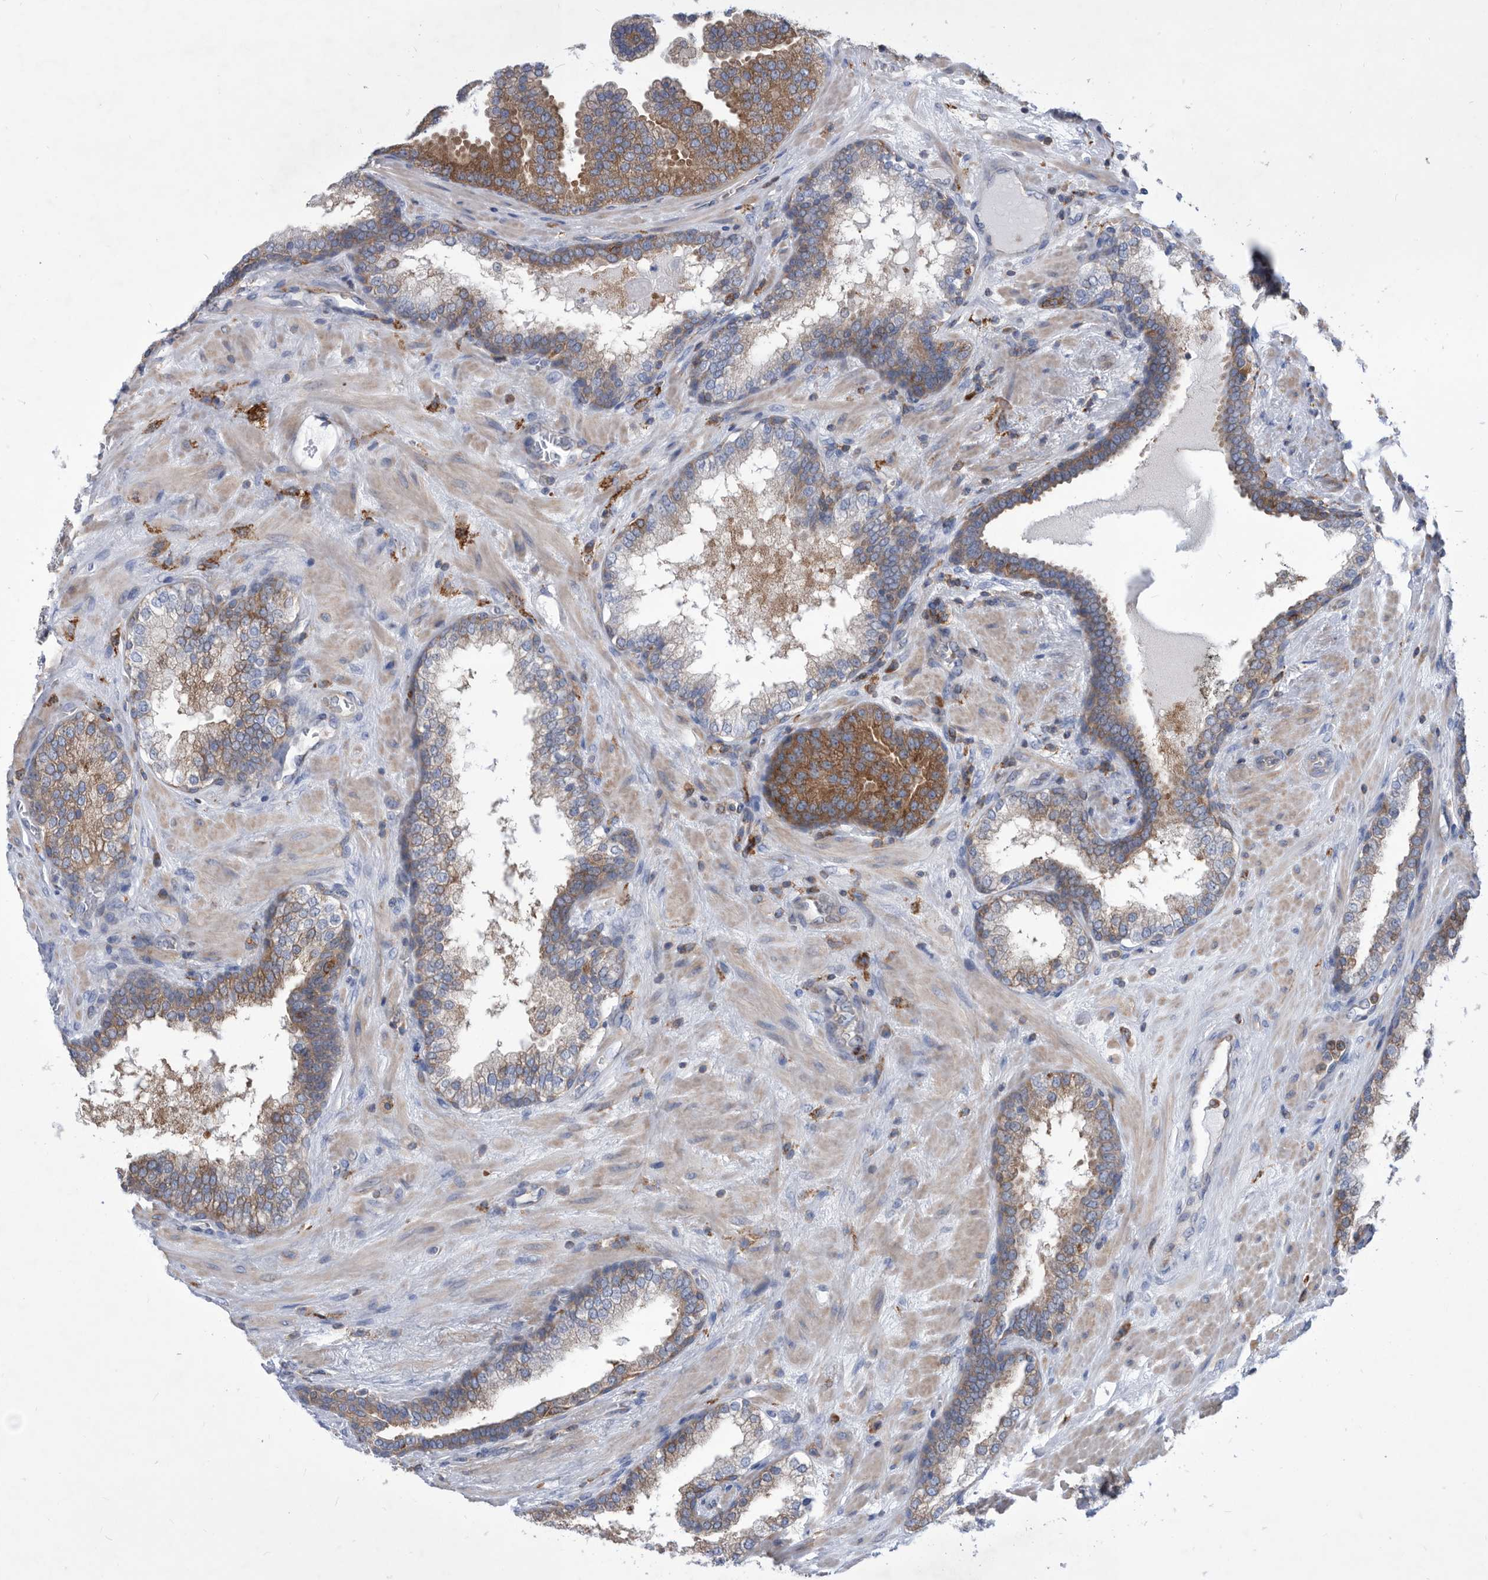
{"staining": {"intensity": "moderate", "quantity": ">75%", "location": "cytoplasmic/membranous"}, "tissue": "prostate cancer", "cell_type": "Tumor cells", "image_type": "cancer", "snomed": [{"axis": "morphology", "description": "Adenocarcinoma, Low grade"}, {"axis": "topography", "description": "Prostate"}], "caption": "Brown immunohistochemical staining in human low-grade adenocarcinoma (prostate) displays moderate cytoplasmic/membranous positivity in about >75% of tumor cells.", "gene": "SMG7", "patient": {"sex": "male", "age": 67}}